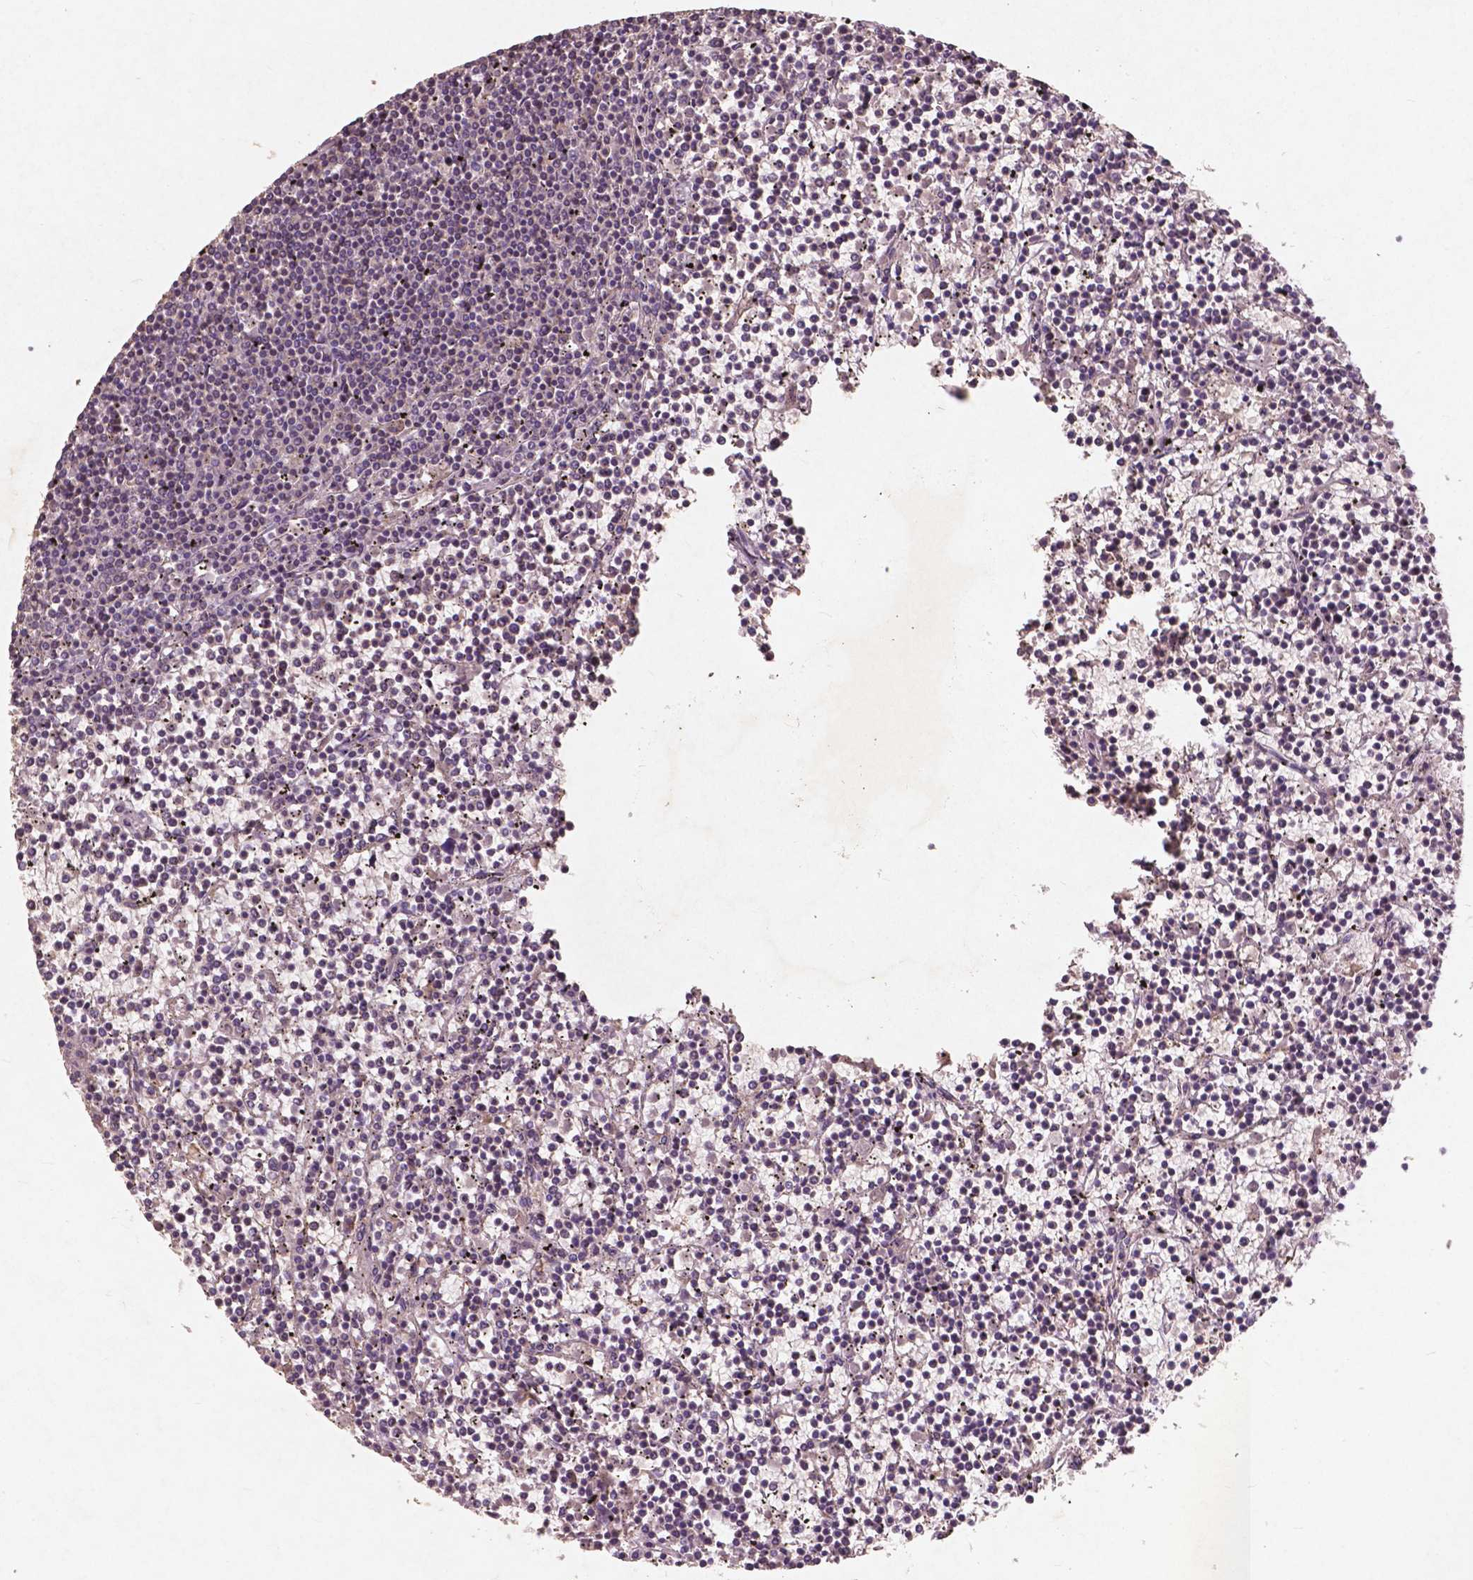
{"staining": {"intensity": "negative", "quantity": "none", "location": "none"}, "tissue": "lymphoma", "cell_type": "Tumor cells", "image_type": "cancer", "snomed": [{"axis": "morphology", "description": "Malignant lymphoma, non-Hodgkin's type, Low grade"}, {"axis": "topography", "description": "Spleen"}], "caption": "Immunohistochemical staining of low-grade malignant lymphoma, non-Hodgkin's type displays no significant positivity in tumor cells.", "gene": "ST6GALNAC5", "patient": {"sex": "female", "age": 19}}